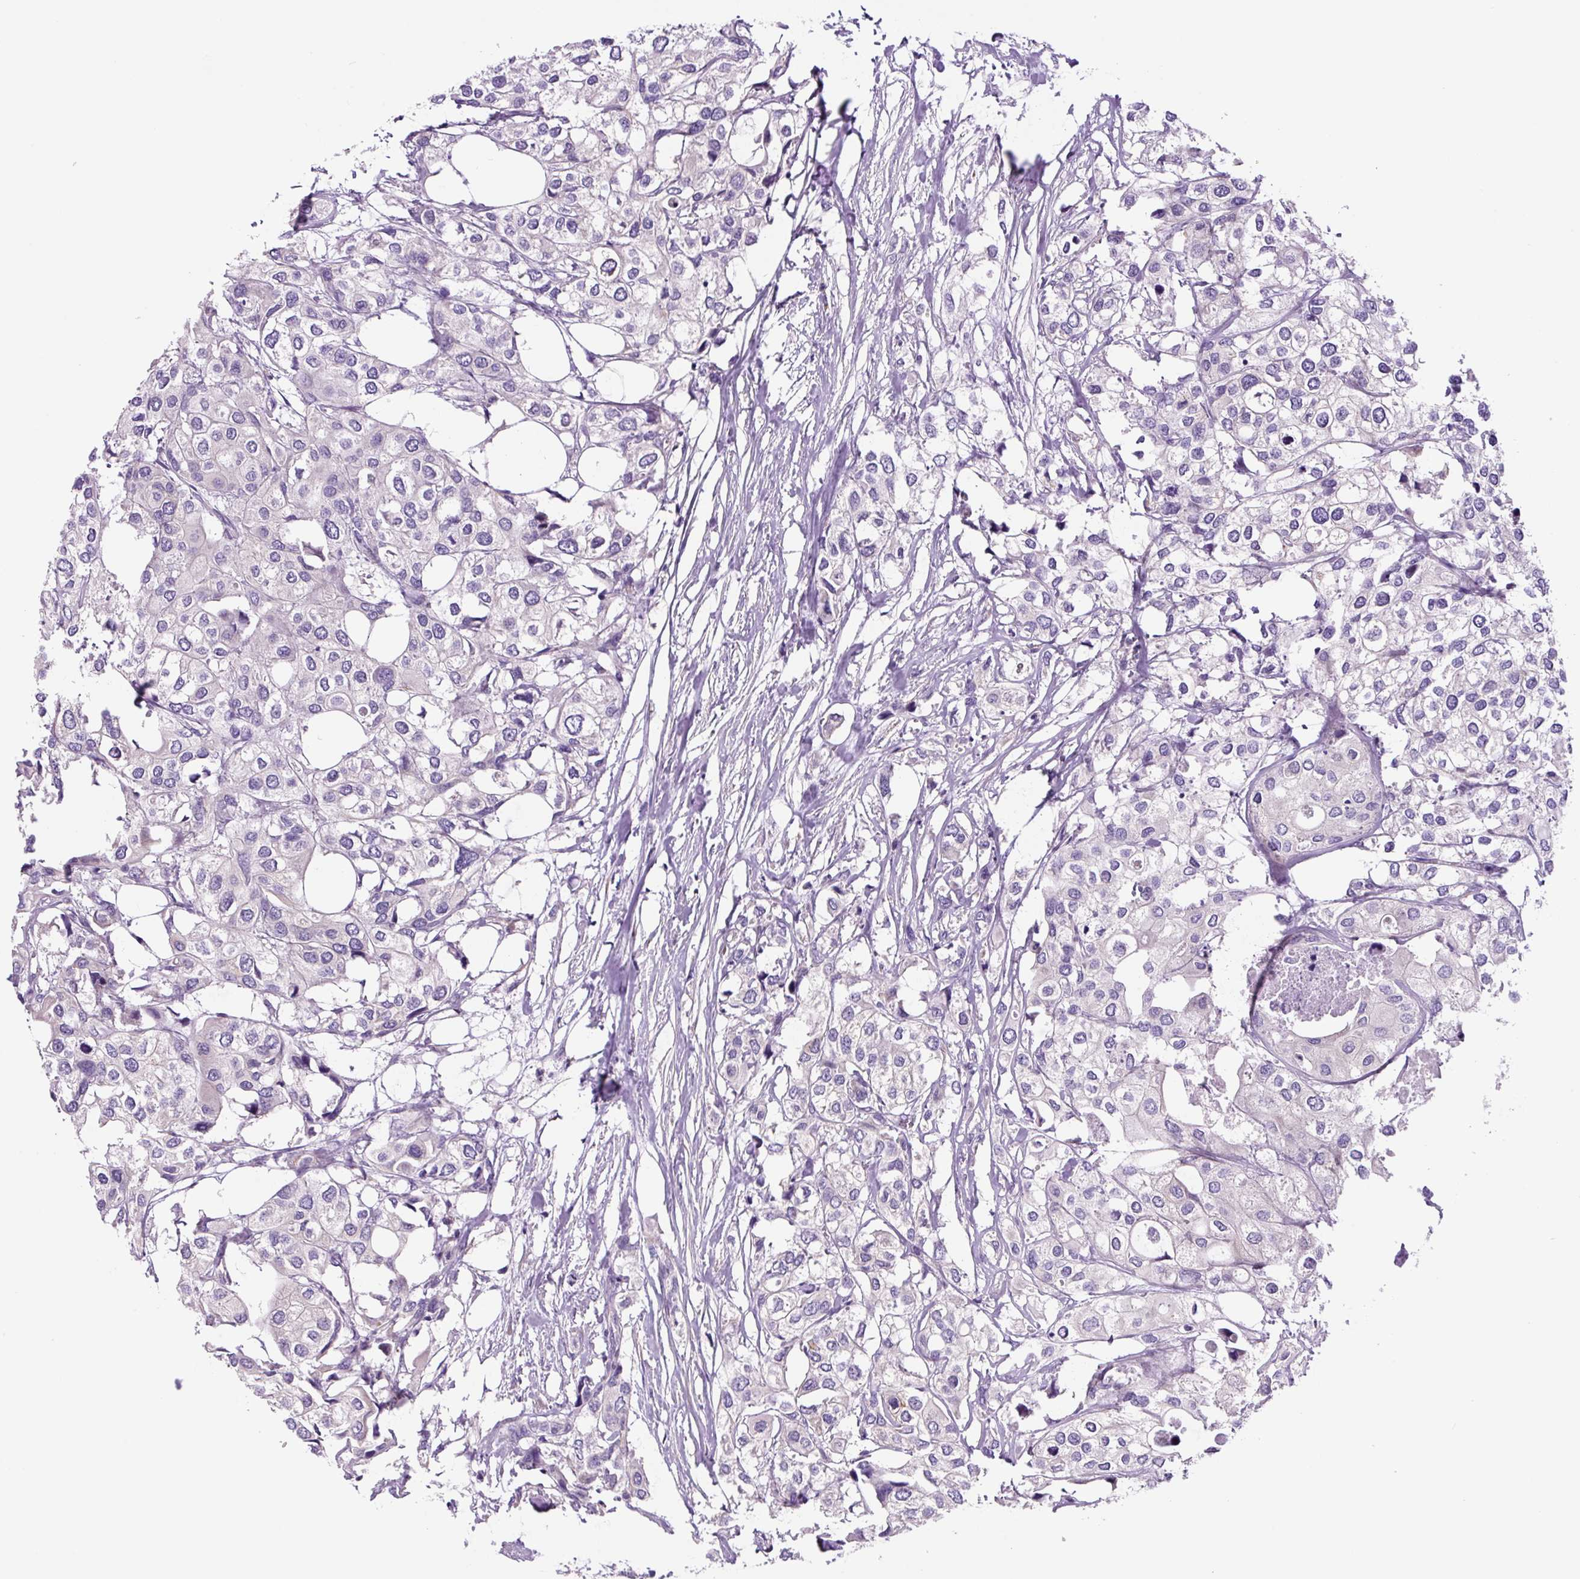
{"staining": {"intensity": "negative", "quantity": "none", "location": "none"}, "tissue": "urothelial cancer", "cell_type": "Tumor cells", "image_type": "cancer", "snomed": [{"axis": "morphology", "description": "Urothelial carcinoma, High grade"}, {"axis": "topography", "description": "Urinary bladder"}], "caption": "Urothelial carcinoma (high-grade) stained for a protein using IHC exhibits no staining tumor cells.", "gene": "GORASP1", "patient": {"sex": "male", "age": 64}}